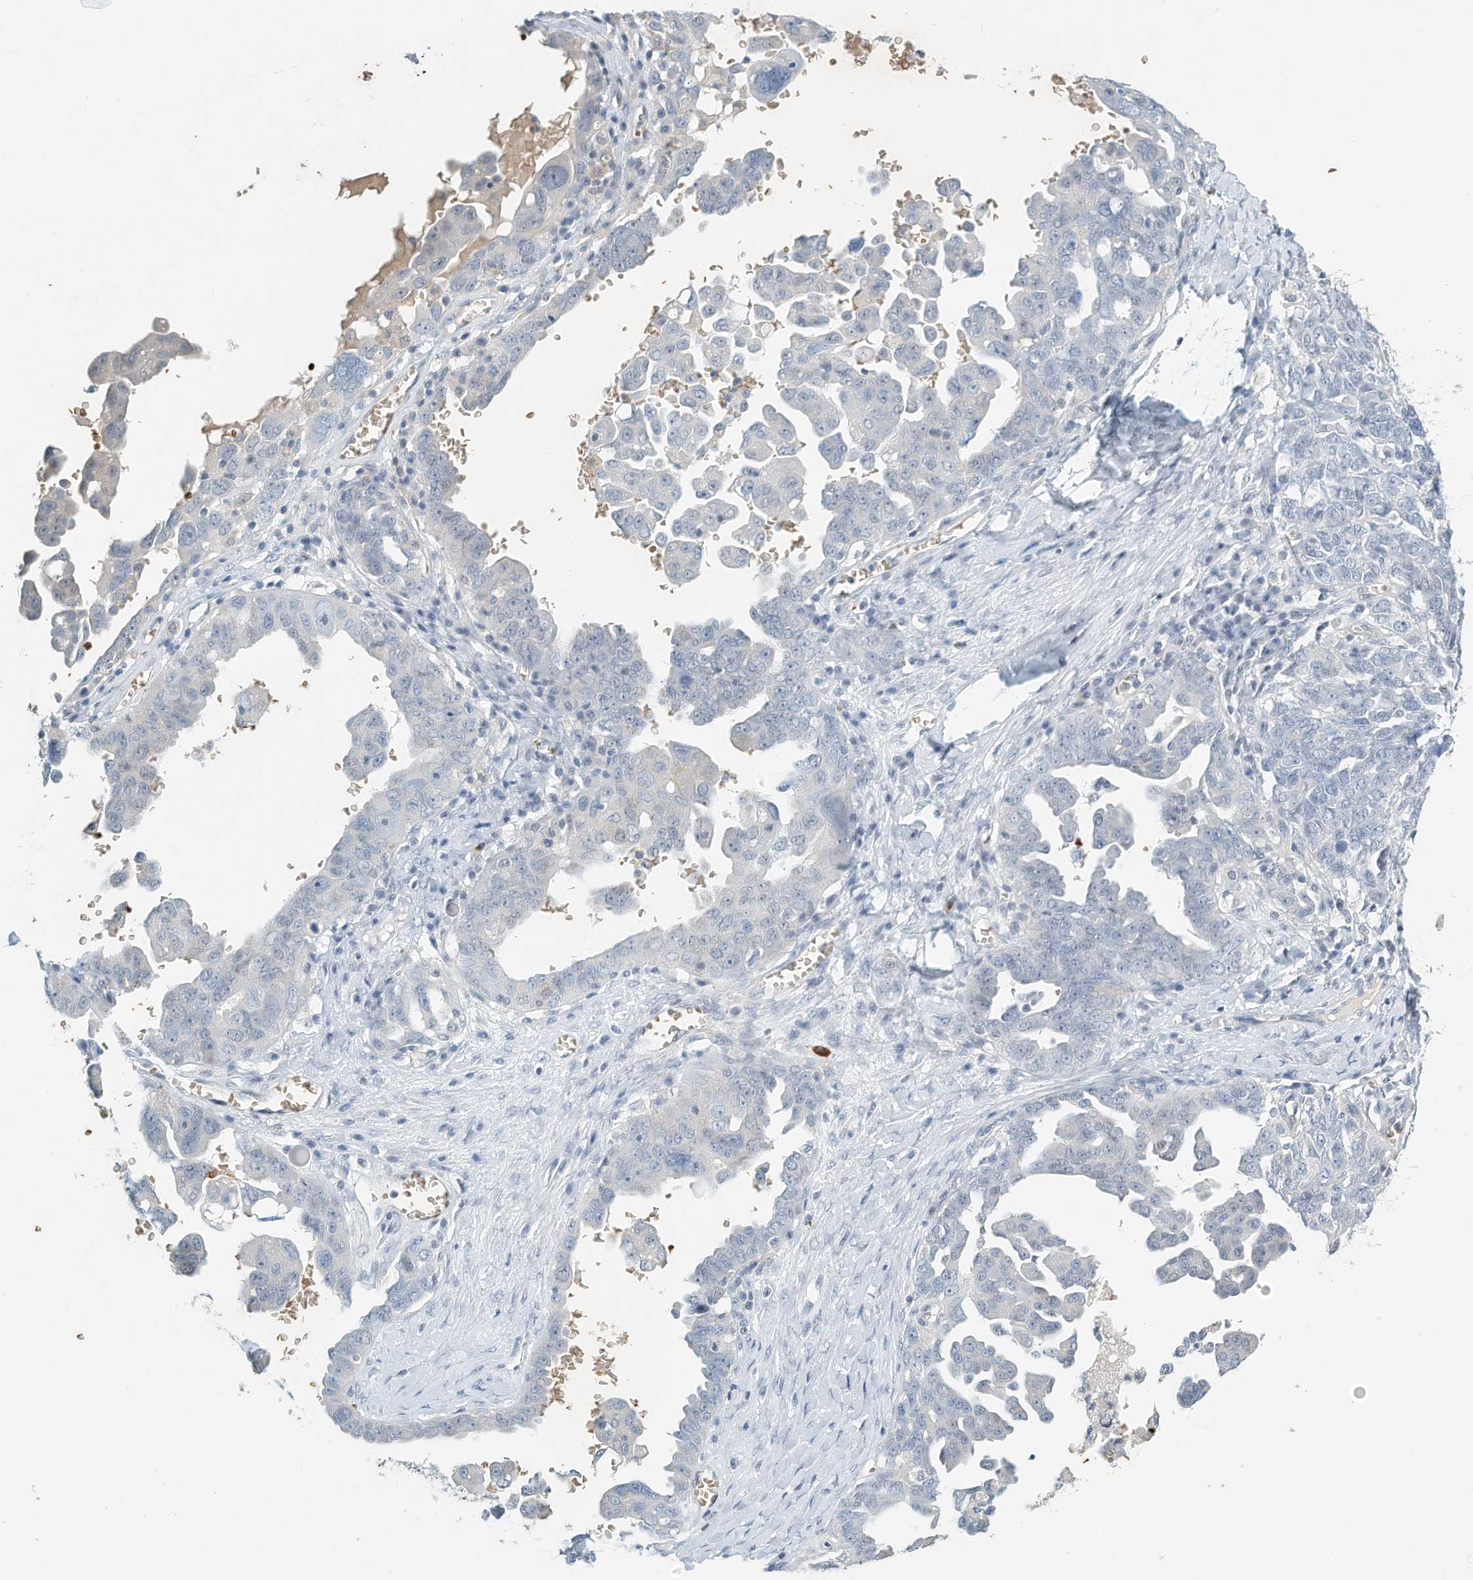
{"staining": {"intensity": "negative", "quantity": "none", "location": "none"}, "tissue": "ovarian cancer", "cell_type": "Tumor cells", "image_type": "cancer", "snomed": [{"axis": "morphology", "description": "Carcinoma, endometroid"}, {"axis": "topography", "description": "Ovary"}], "caption": "Endometroid carcinoma (ovarian) stained for a protein using IHC exhibits no staining tumor cells.", "gene": "RCAN3", "patient": {"sex": "female", "age": 62}}